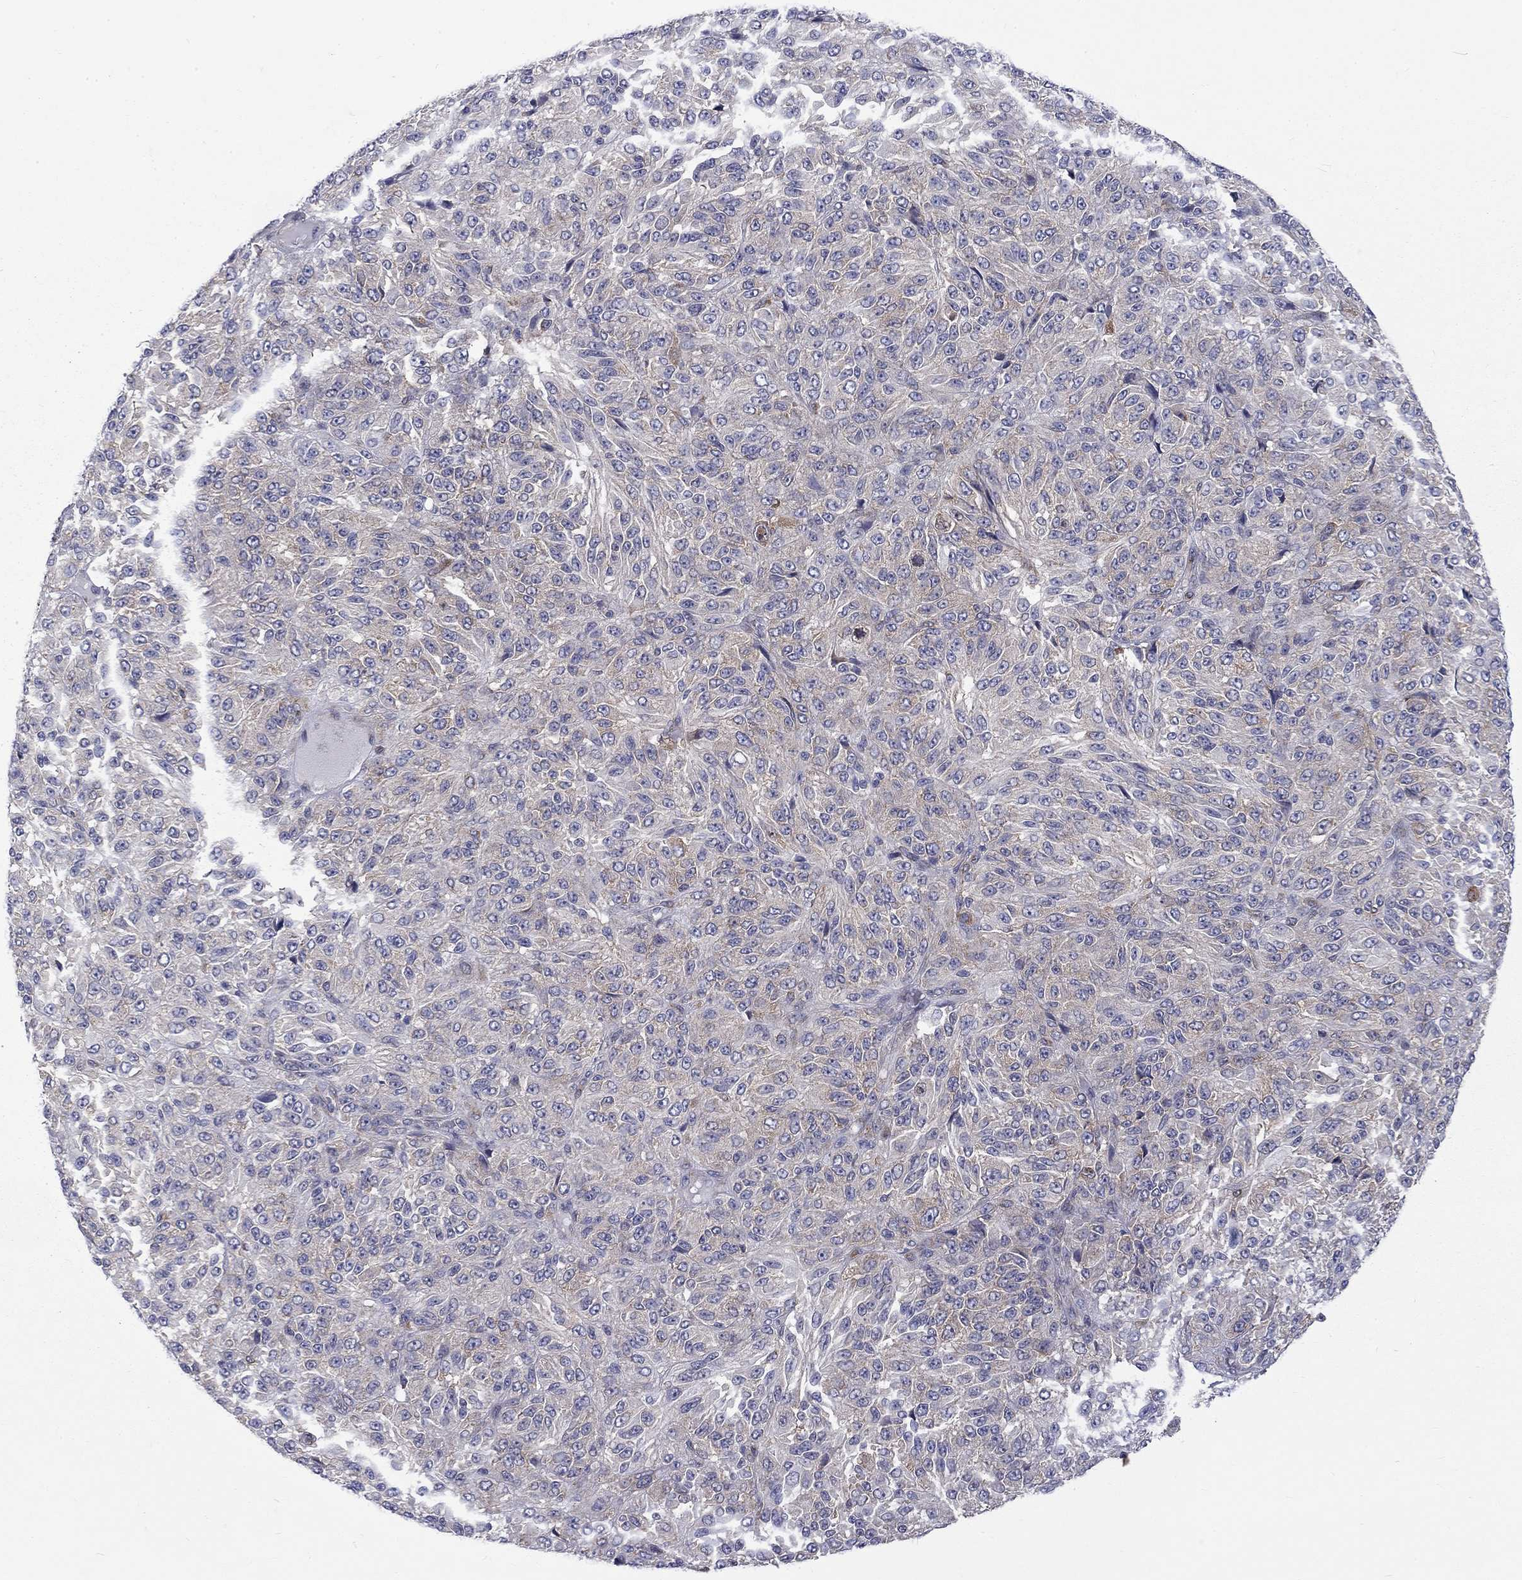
{"staining": {"intensity": "moderate", "quantity": "25%-75%", "location": "cytoplasmic/membranous"}, "tissue": "melanoma", "cell_type": "Tumor cells", "image_type": "cancer", "snomed": [{"axis": "morphology", "description": "Malignant melanoma, Metastatic site"}, {"axis": "topography", "description": "Brain"}], "caption": "This is a micrograph of immunohistochemistry (IHC) staining of malignant melanoma (metastatic site), which shows moderate positivity in the cytoplasmic/membranous of tumor cells.", "gene": "PABPC4", "patient": {"sex": "female", "age": 56}}